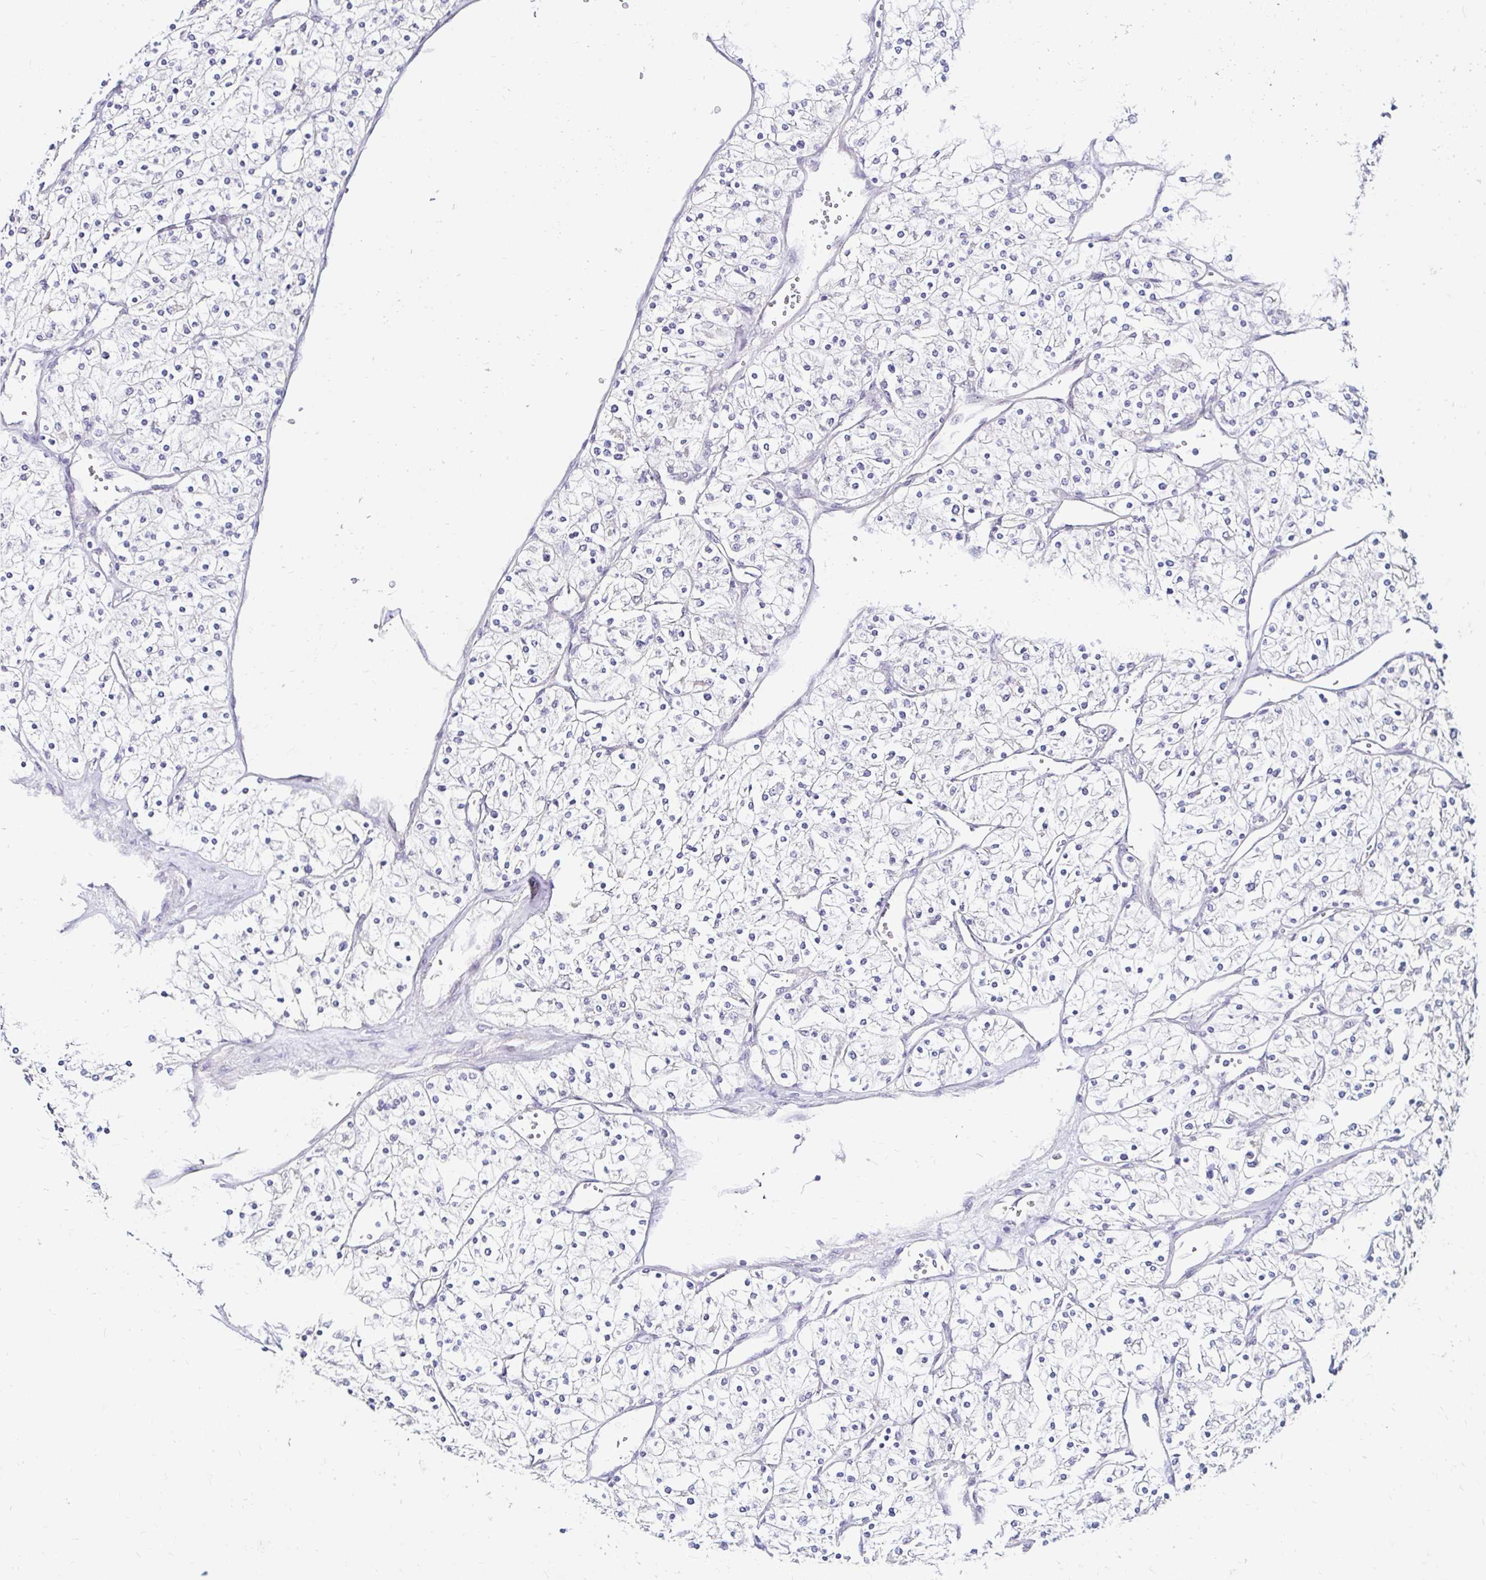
{"staining": {"intensity": "negative", "quantity": "none", "location": "none"}, "tissue": "renal cancer", "cell_type": "Tumor cells", "image_type": "cancer", "snomed": [{"axis": "morphology", "description": "Adenocarcinoma, NOS"}, {"axis": "topography", "description": "Kidney"}], "caption": "High power microscopy micrograph of an immunohistochemistry (IHC) photomicrograph of renal adenocarcinoma, revealing no significant staining in tumor cells.", "gene": "GUCY1A1", "patient": {"sex": "male", "age": 80}}